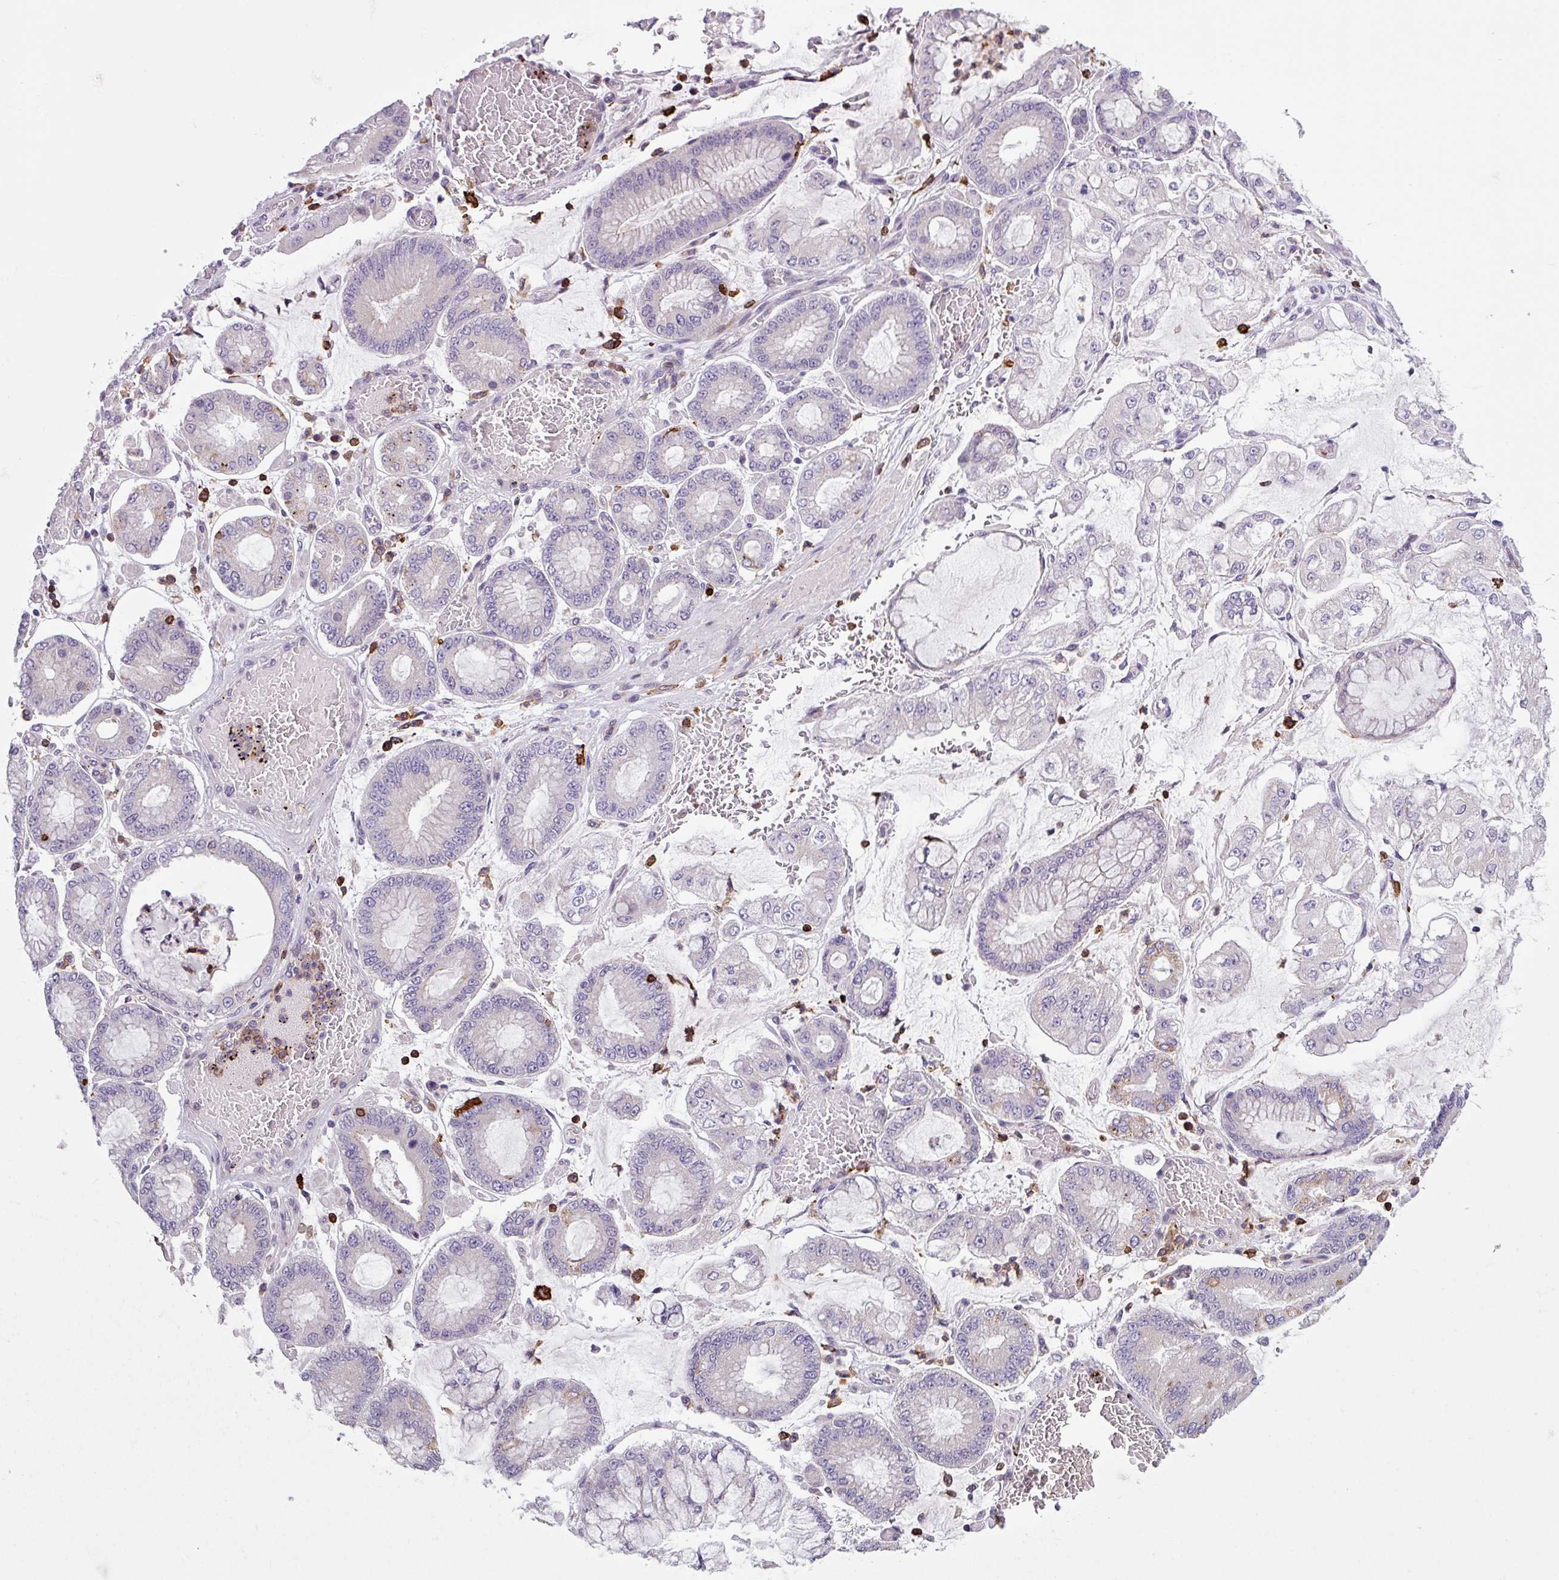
{"staining": {"intensity": "negative", "quantity": "none", "location": "none"}, "tissue": "stomach cancer", "cell_type": "Tumor cells", "image_type": "cancer", "snomed": [{"axis": "morphology", "description": "Adenocarcinoma, NOS"}, {"axis": "topography", "description": "Stomach"}], "caption": "DAB immunohistochemical staining of human stomach adenocarcinoma exhibits no significant expression in tumor cells.", "gene": "NEDD9", "patient": {"sex": "male", "age": 76}}